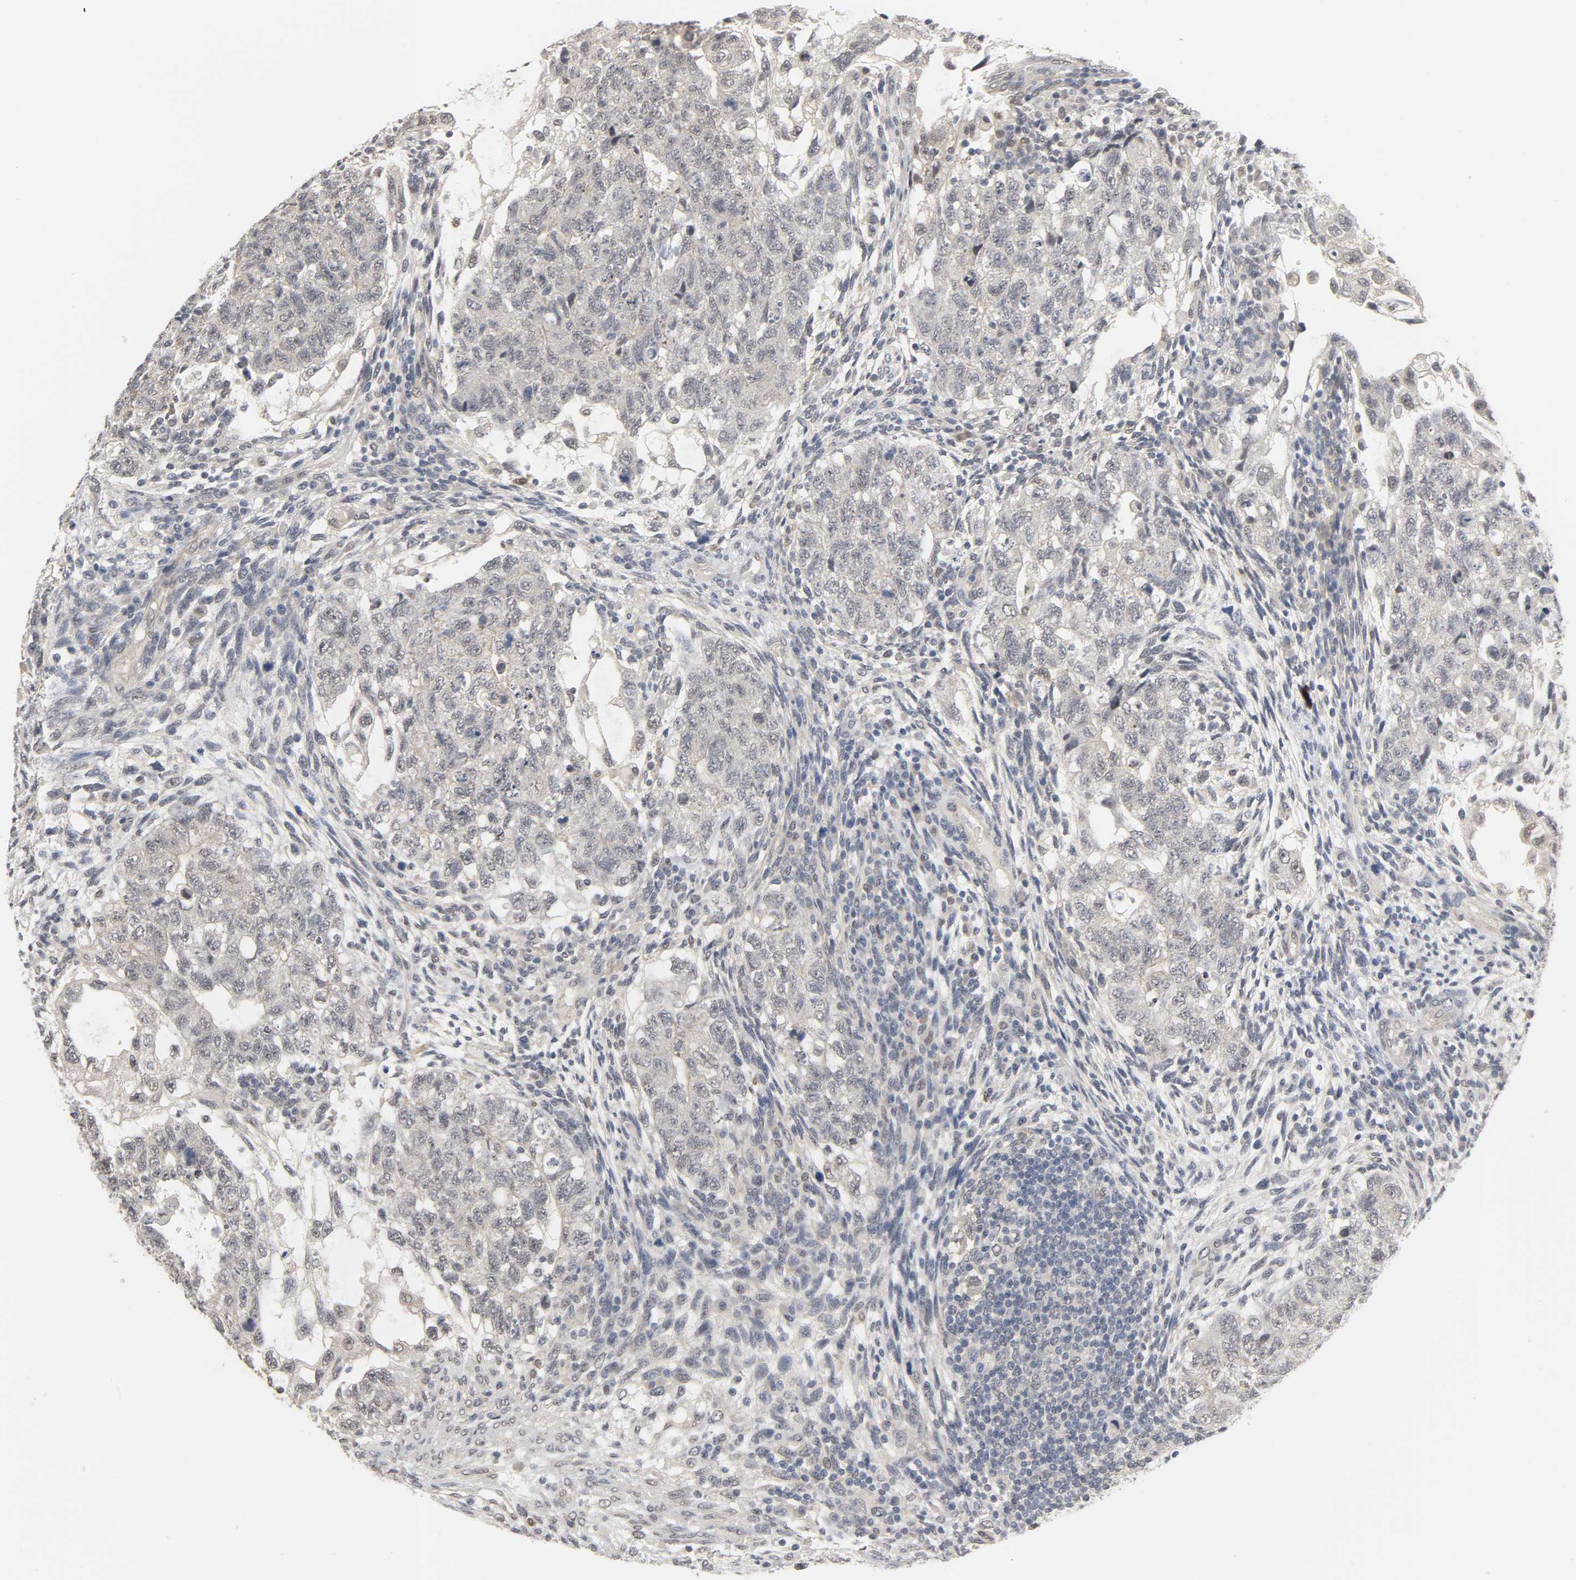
{"staining": {"intensity": "negative", "quantity": "none", "location": "none"}, "tissue": "testis cancer", "cell_type": "Tumor cells", "image_type": "cancer", "snomed": [{"axis": "morphology", "description": "Normal tissue, NOS"}, {"axis": "morphology", "description": "Carcinoma, Embryonal, NOS"}, {"axis": "topography", "description": "Testis"}], "caption": "Embryonal carcinoma (testis) was stained to show a protein in brown. There is no significant expression in tumor cells.", "gene": "ACSS2", "patient": {"sex": "male", "age": 36}}